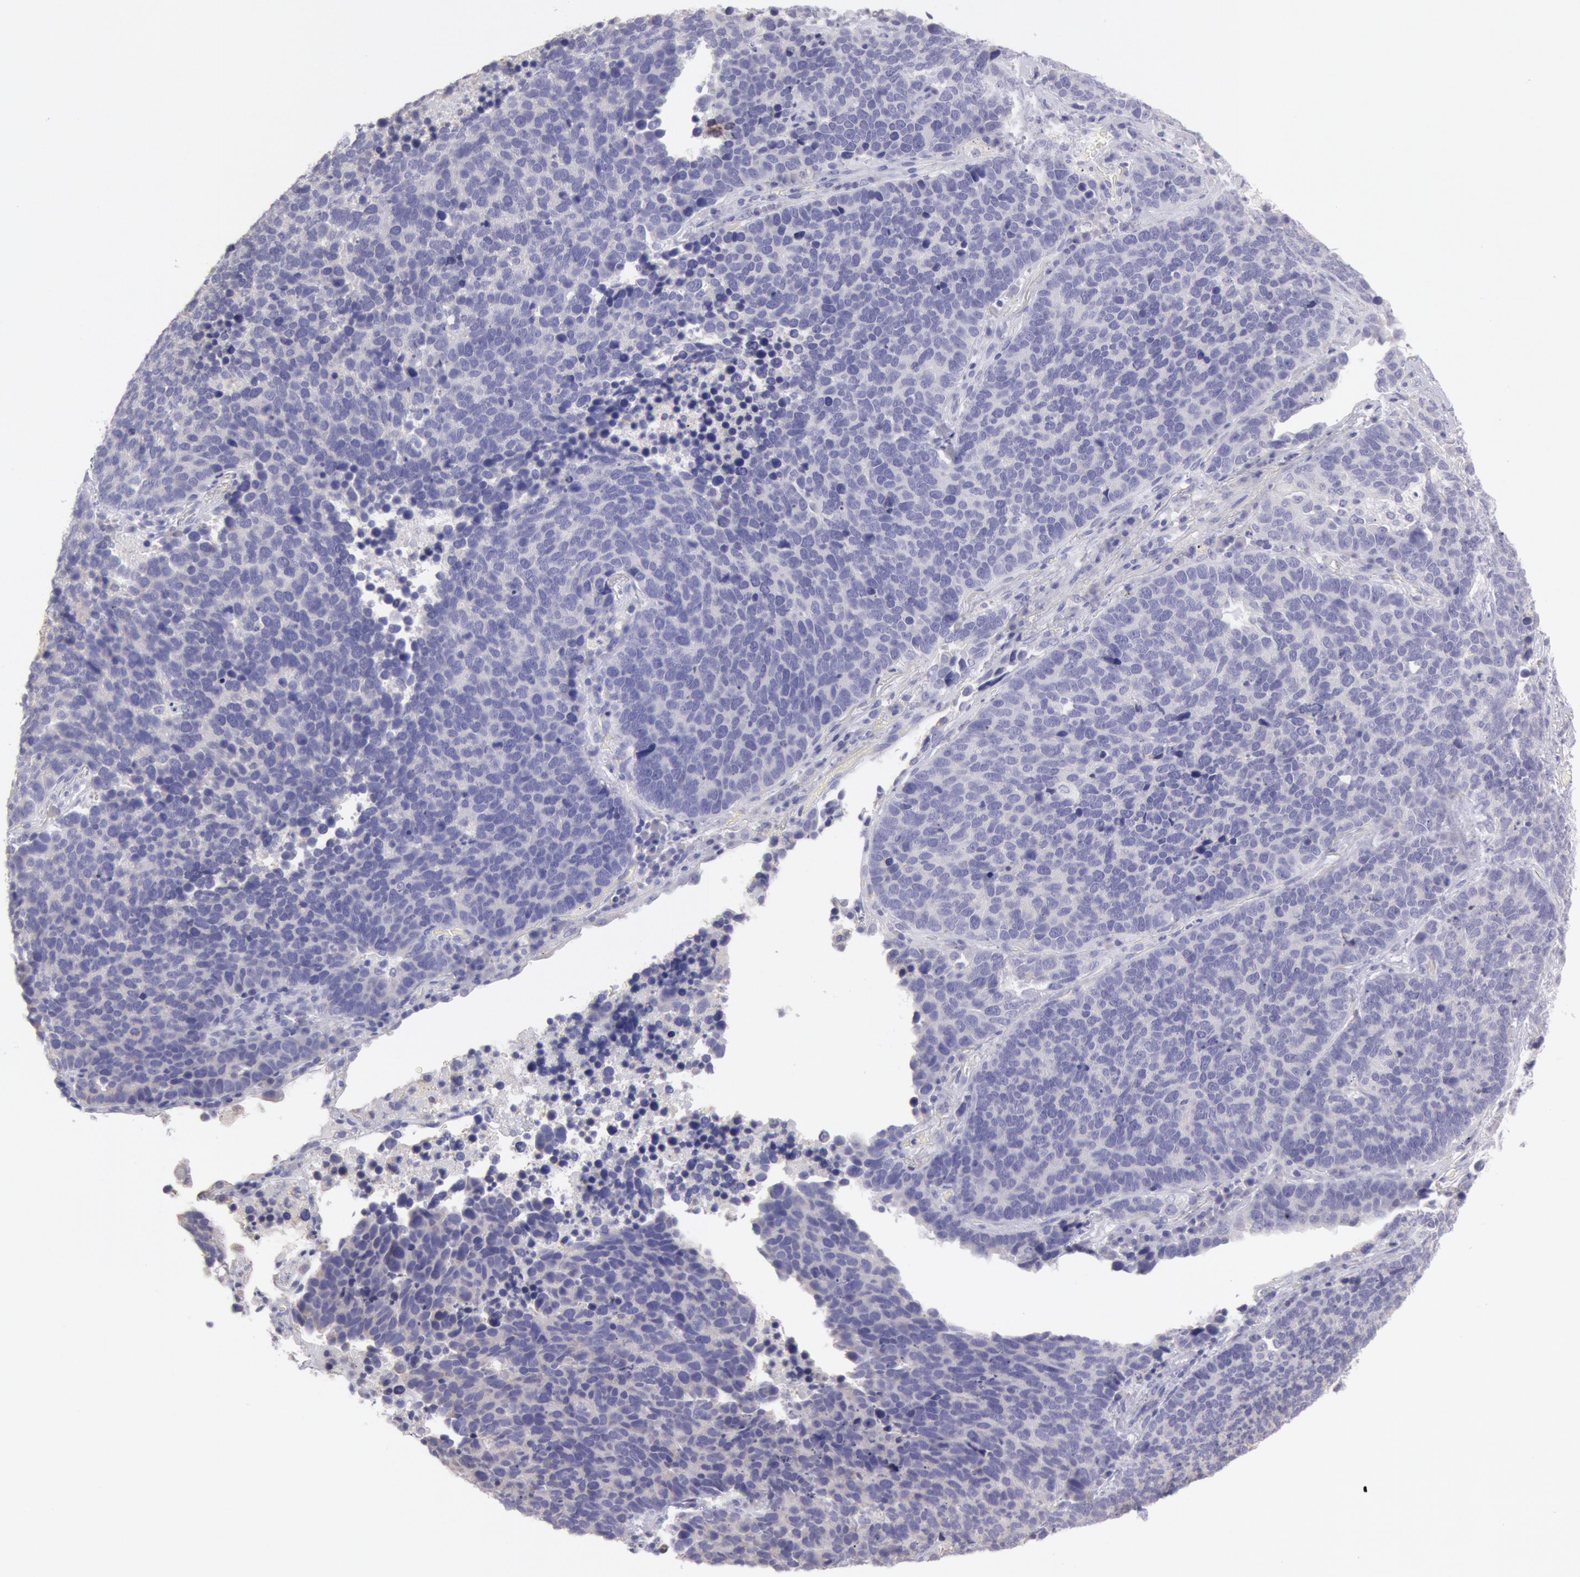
{"staining": {"intensity": "negative", "quantity": "none", "location": "none"}, "tissue": "lung cancer", "cell_type": "Tumor cells", "image_type": "cancer", "snomed": [{"axis": "morphology", "description": "Neoplasm, malignant, NOS"}, {"axis": "topography", "description": "Lung"}], "caption": "A histopathology image of human malignant neoplasm (lung) is negative for staining in tumor cells. (Stains: DAB immunohistochemistry with hematoxylin counter stain, Microscopy: brightfield microscopy at high magnification).", "gene": "MYH7", "patient": {"sex": "female", "age": 75}}